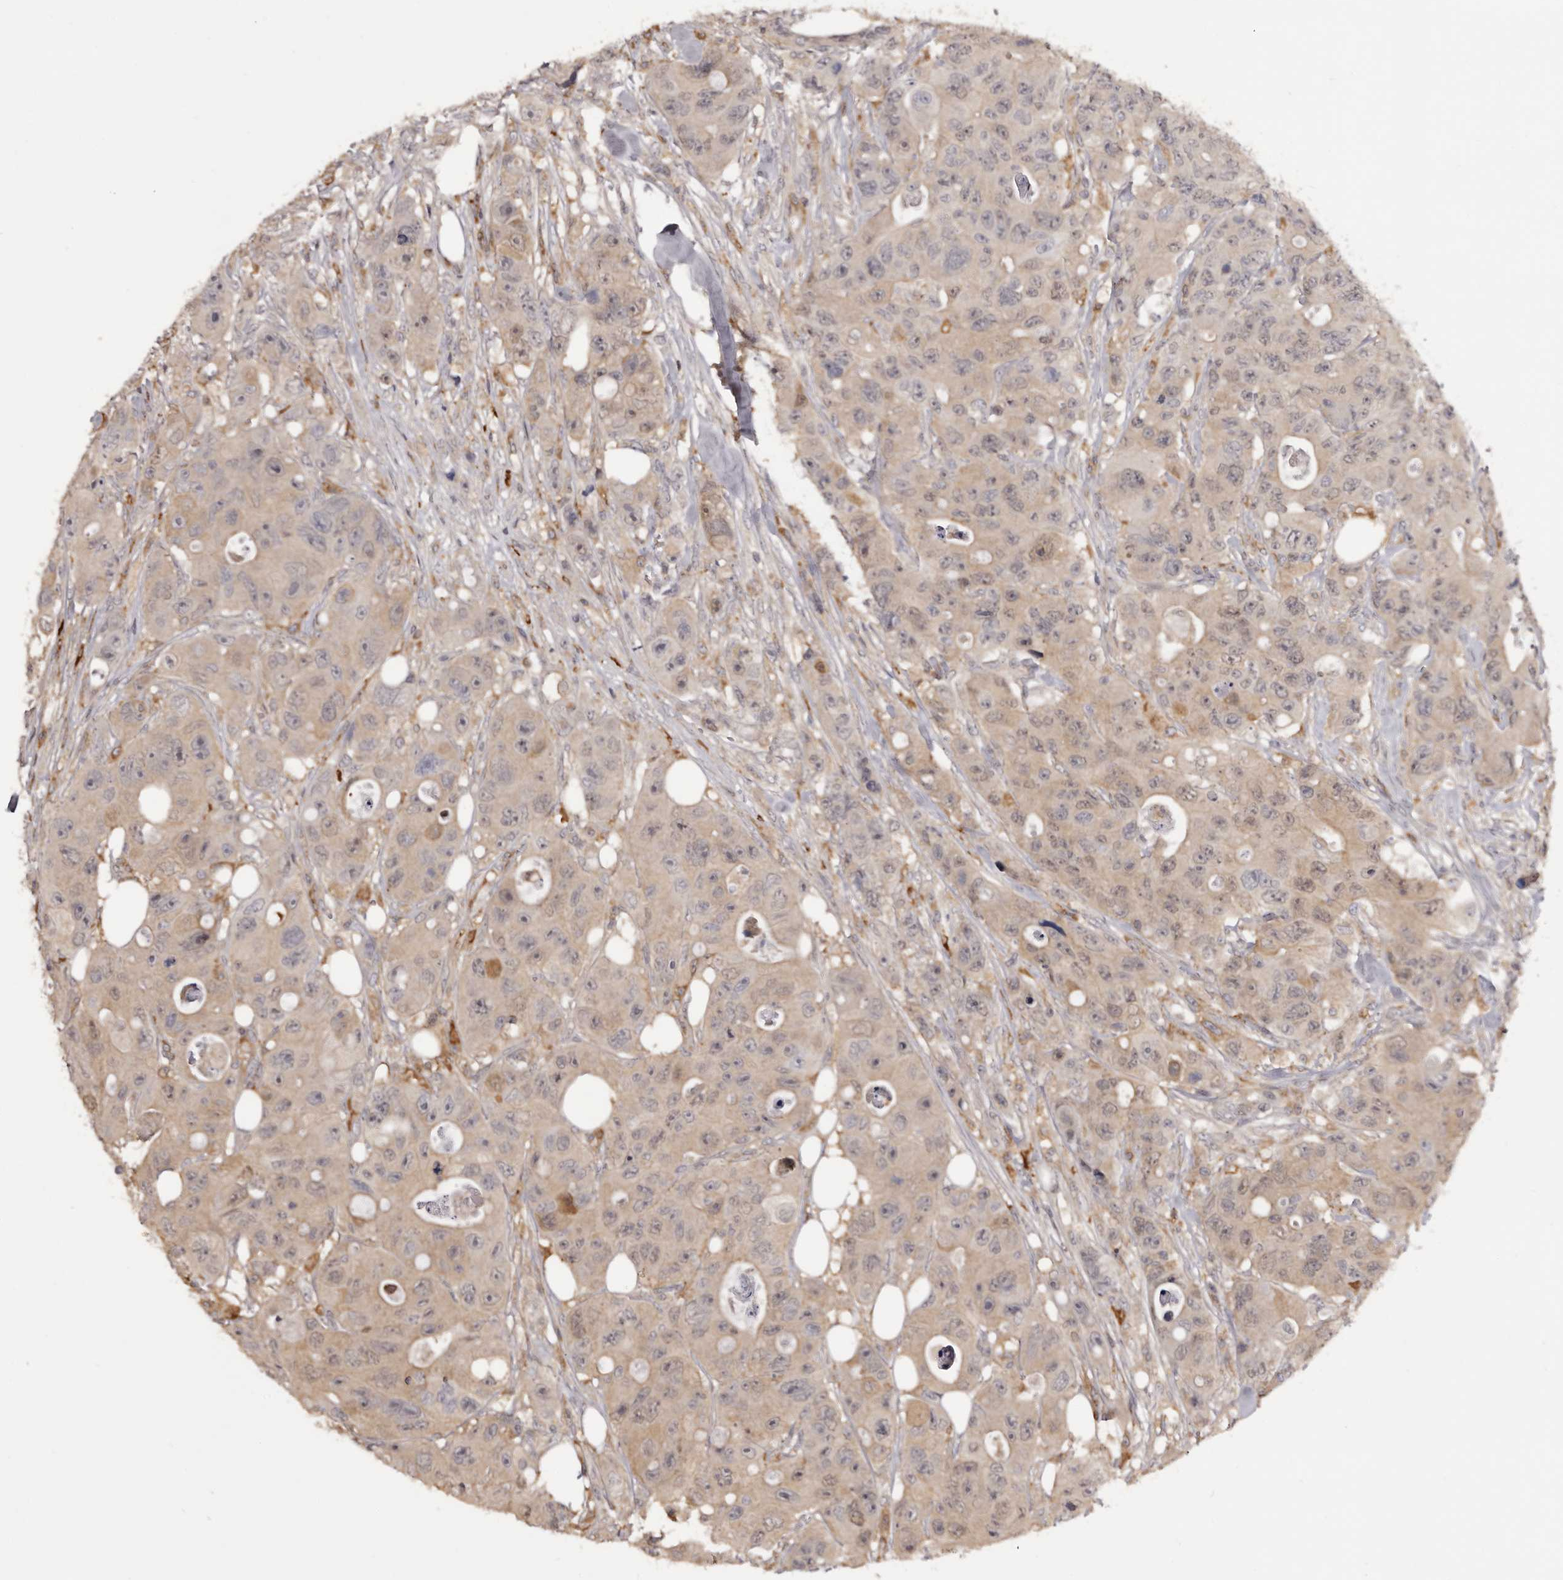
{"staining": {"intensity": "weak", "quantity": ">75%", "location": "cytoplasmic/membranous"}, "tissue": "colorectal cancer", "cell_type": "Tumor cells", "image_type": "cancer", "snomed": [{"axis": "morphology", "description": "Adenocarcinoma, NOS"}, {"axis": "topography", "description": "Colon"}], "caption": "Immunohistochemical staining of human colorectal adenocarcinoma displays low levels of weak cytoplasmic/membranous protein positivity in approximately >75% of tumor cells. (Stains: DAB (3,3'-diaminobenzidine) in brown, nuclei in blue, Microscopy: brightfield microscopy at high magnification).", "gene": "TNNI1", "patient": {"sex": "female", "age": 46}}